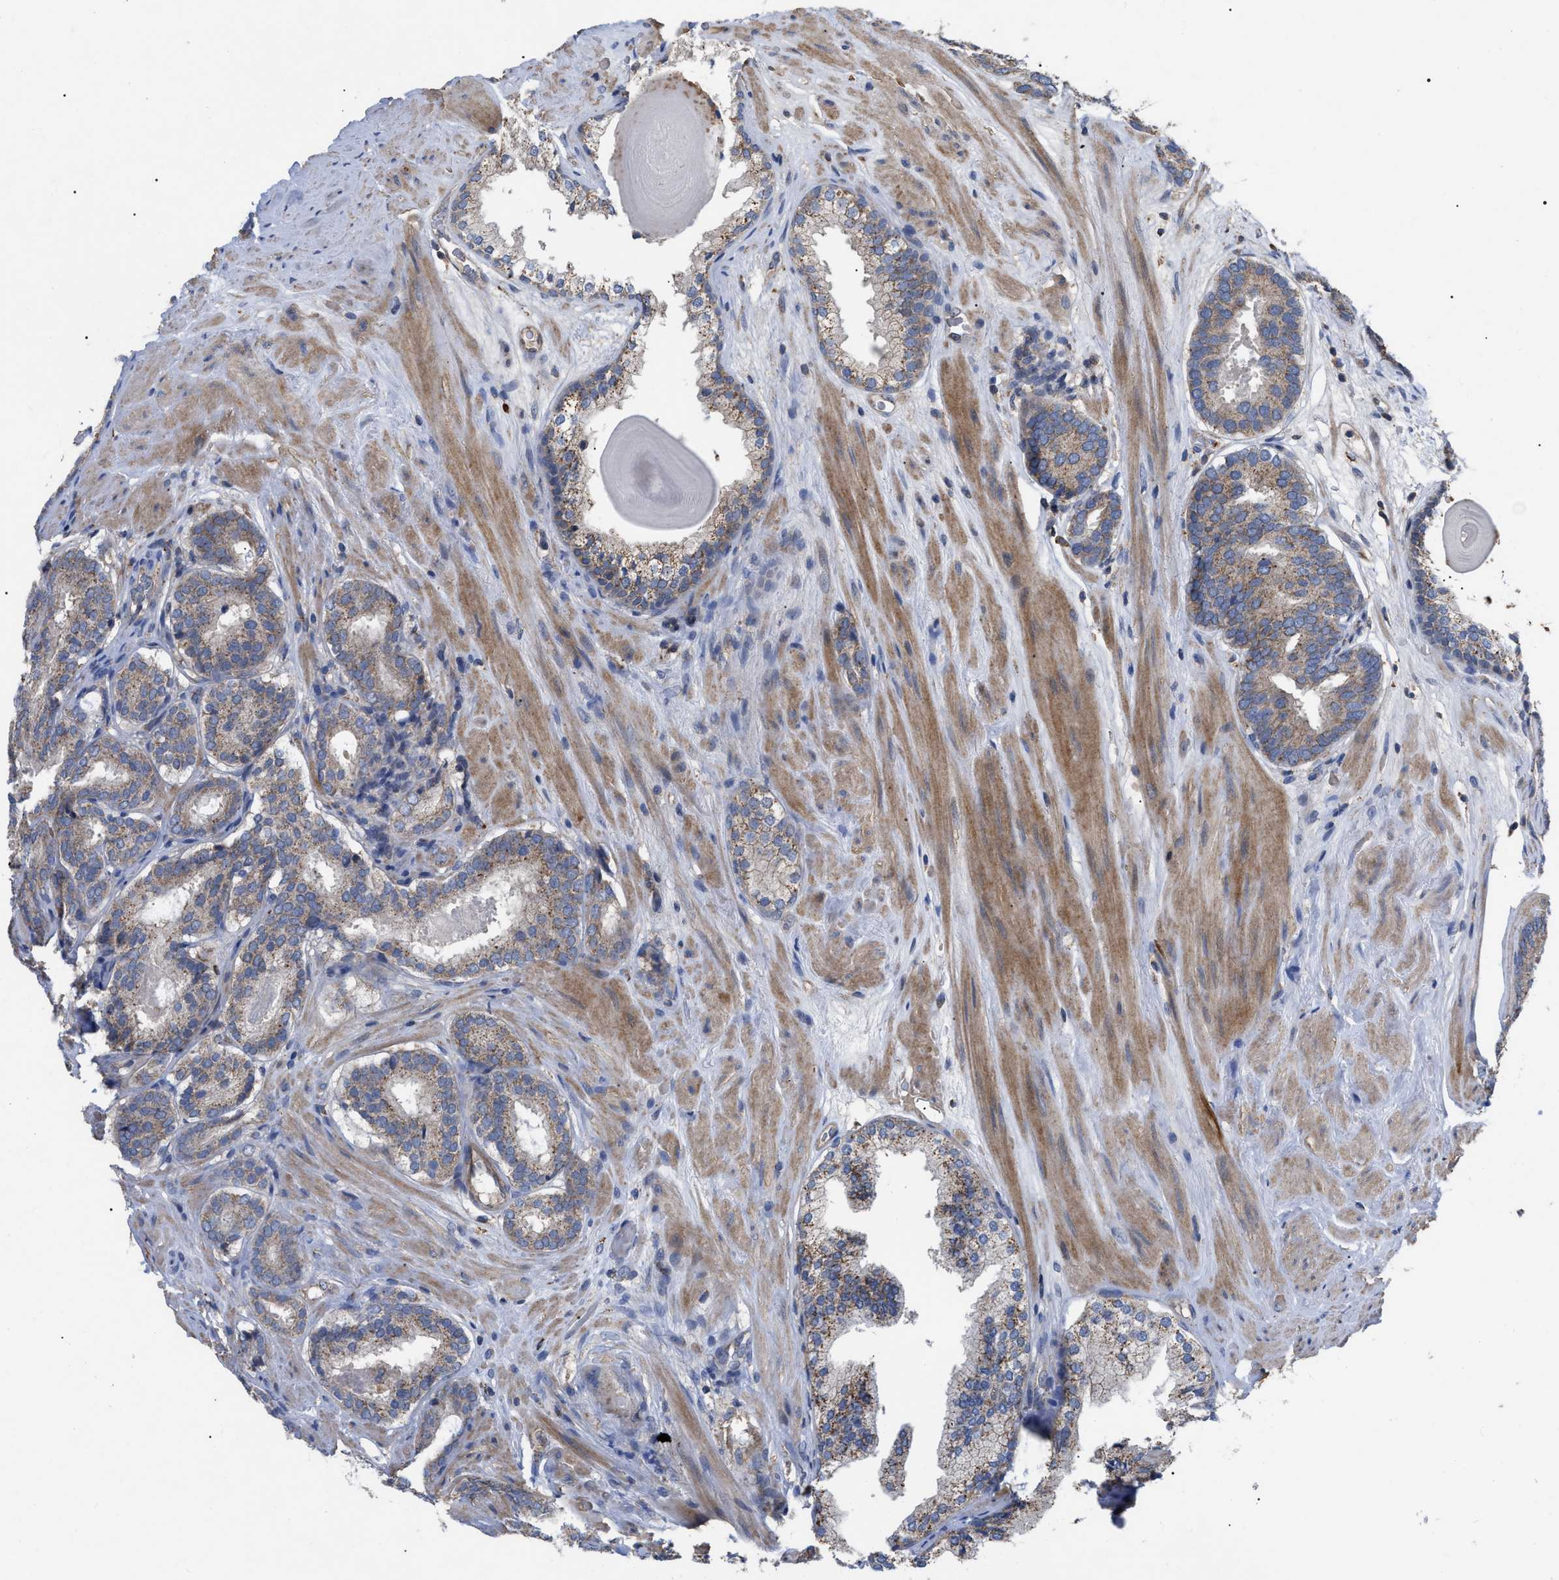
{"staining": {"intensity": "weak", "quantity": ">75%", "location": "cytoplasmic/membranous"}, "tissue": "prostate cancer", "cell_type": "Tumor cells", "image_type": "cancer", "snomed": [{"axis": "morphology", "description": "Adenocarcinoma, Low grade"}, {"axis": "topography", "description": "Prostate"}], "caption": "Human low-grade adenocarcinoma (prostate) stained with a brown dye displays weak cytoplasmic/membranous positive expression in approximately >75% of tumor cells.", "gene": "FAM171A2", "patient": {"sex": "male", "age": 69}}